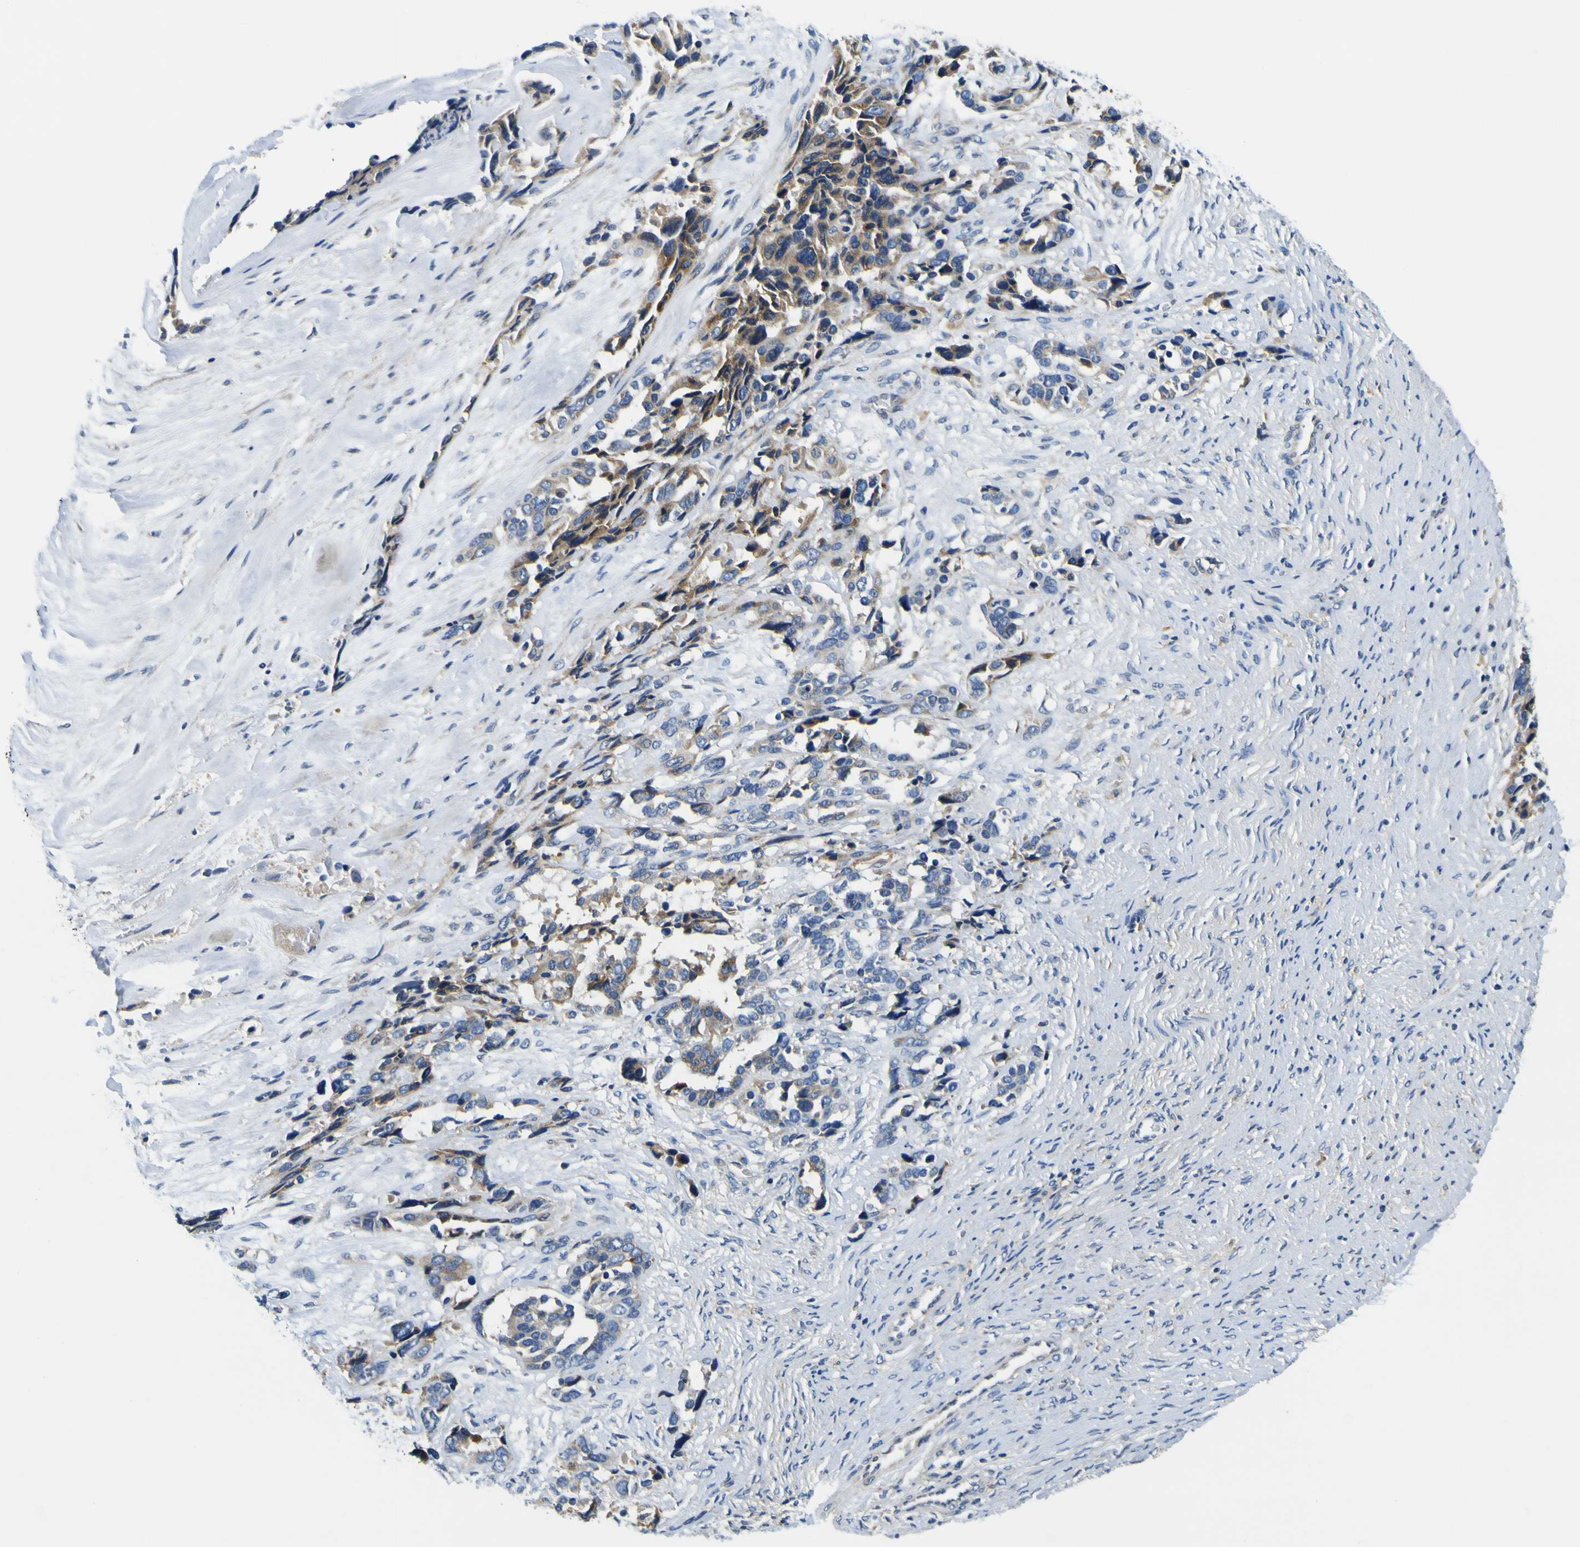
{"staining": {"intensity": "moderate", "quantity": "<25%", "location": "cytoplasmic/membranous"}, "tissue": "ovarian cancer", "cell_type": "Tumor cells", "image_type": "cancer", "snomed": [{"axis": "morphology", "description": "Cystadenocarcinoma, serous, NOS"}, {"axis": "topography", "description": "Ovary"}], "caption": "Immunohistochemistry (IHC) photomicrograph of human serous cystadenocarcinoma (ovarian) stained for a protein (brown), which reveals low levels of moderate cytoplasmic/membranous expression in about <25% of tumor cells.", "gene": "CLSTN1", "patient": {"sex": "female", "age": 44}}